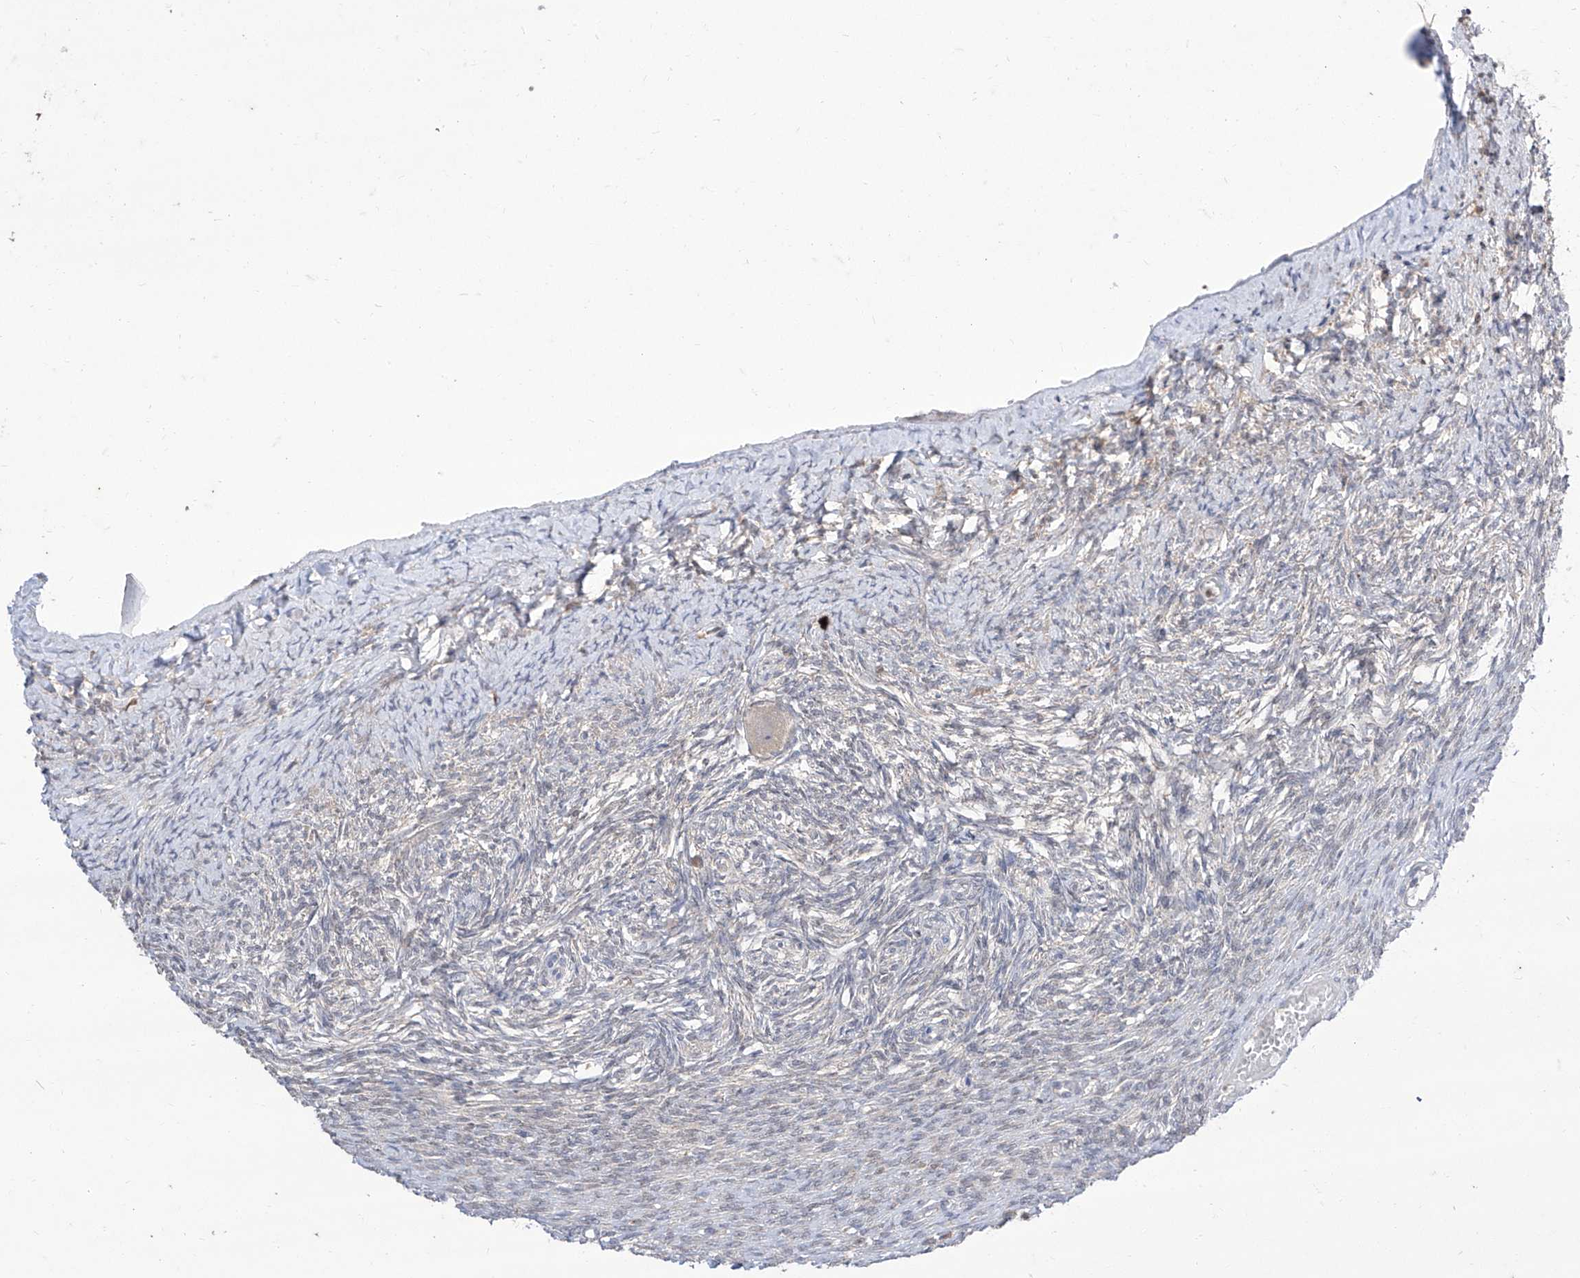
{"staining": {"intensity": "negative", "quantity": "none", "location": "none"}, "tissue": "ovary", "cell_type": "Follicle cells", "image_type": "normal", "snomed": [{"axis": "morphology", "description": "Adenocarcinoma, NOS"}, {"axis": "topography", "description": "Endometrium"}], "caption": "Immunohistochemical staining of benign ovary reveals no significant expression in follicle cells. (DAB immunohistochemistry with hematoxylin counter stain).", "gene": "BROX", "patient": {"sex": "female", "age": 32}}